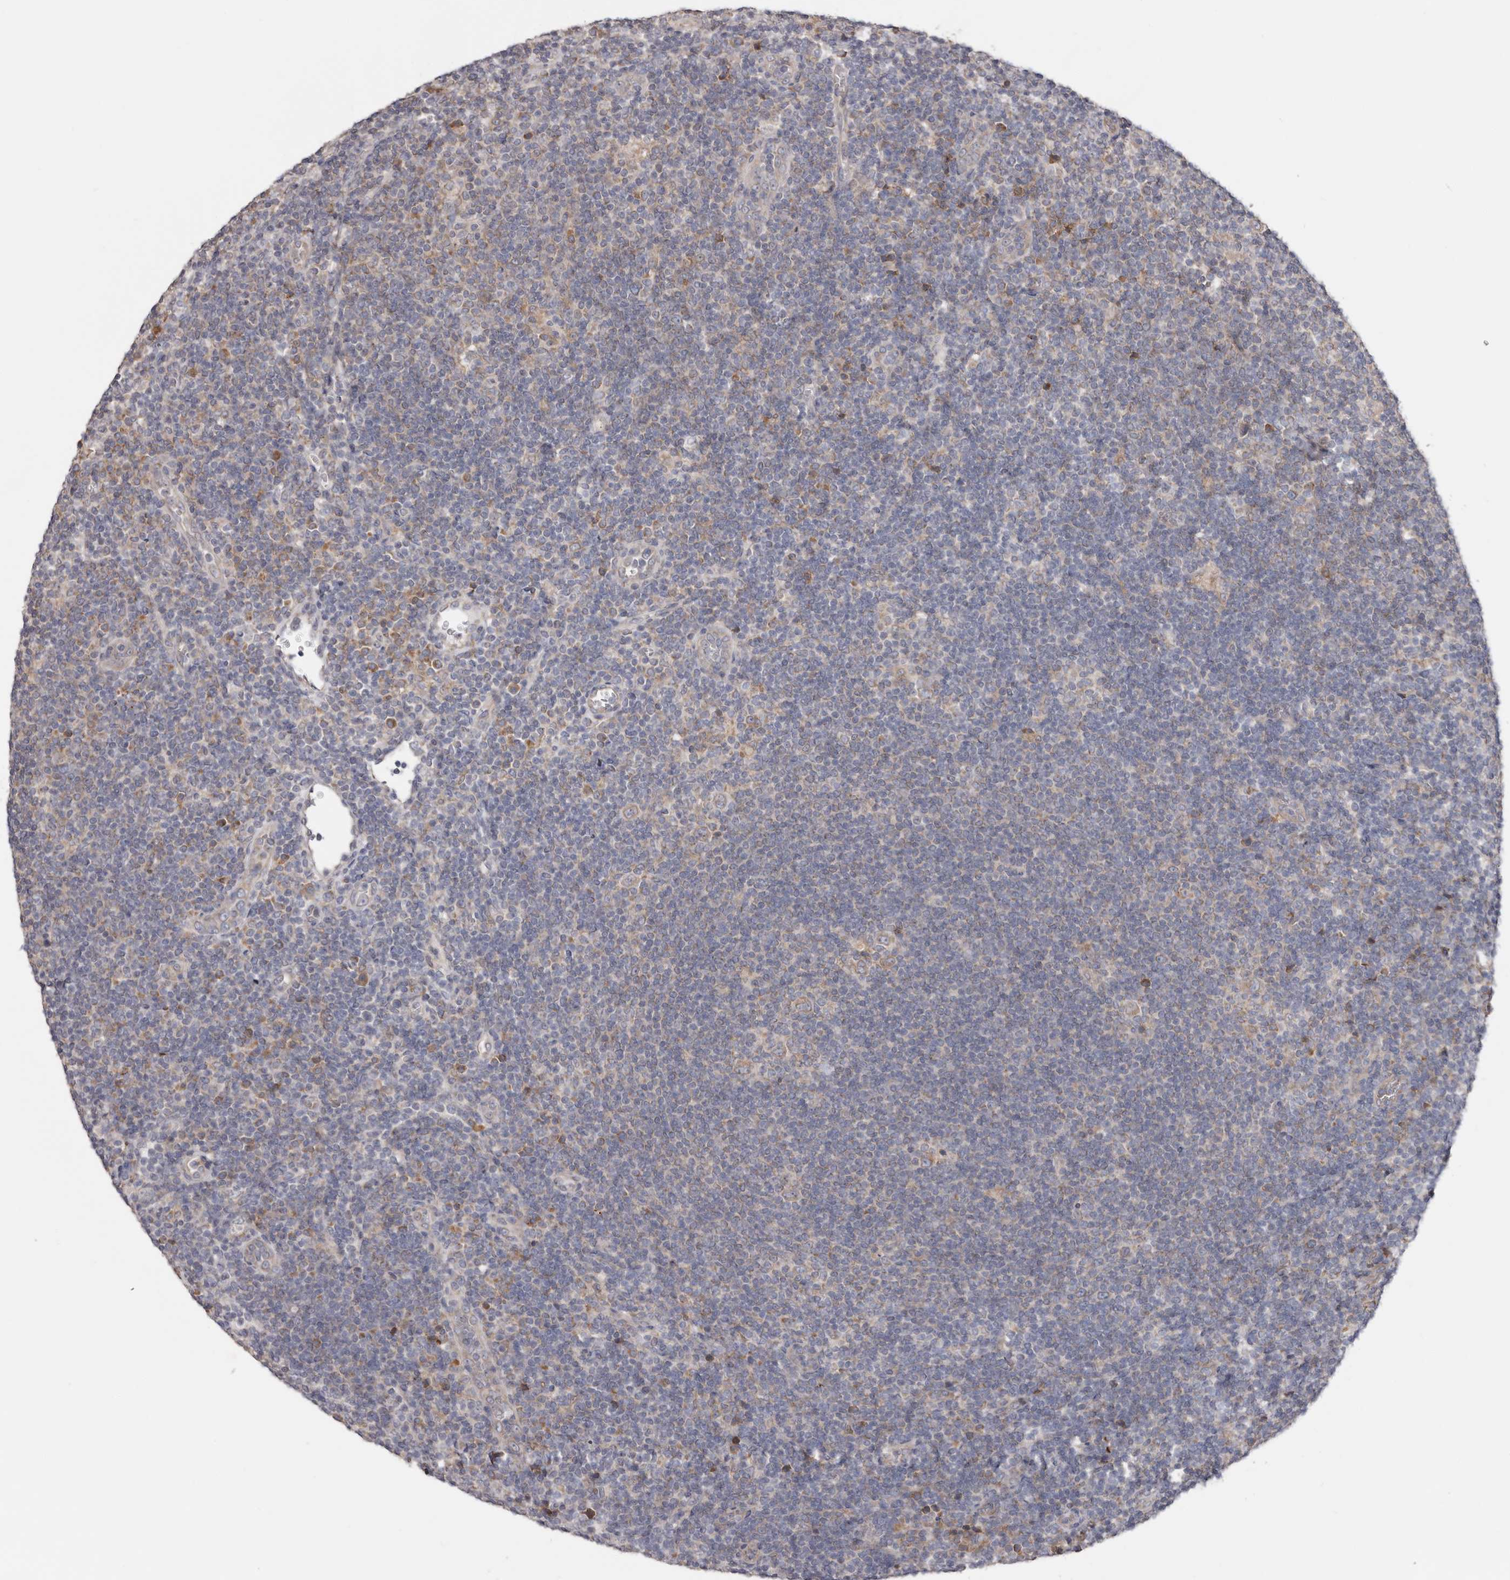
{"staining": {"intensity": "weak", "quantity": "<25%", "location": "cytoplasmic/membranous"}, "tissue": "lymphoma", "cell_type": "Tumor cells", "image_type": "cancer", "snomed": [{"axis": "morphology", "description": "Hodgkin's disease, NOS"}, {"axis": "topography", "description": "Lymph node"}], "caption": "Immunohistochemistry (IHC) of human Hodgkin's disease exhibits no positivity in tumor cells.", "gene": "TMUB1", "patient": {"sex": "female", "age": 57}}